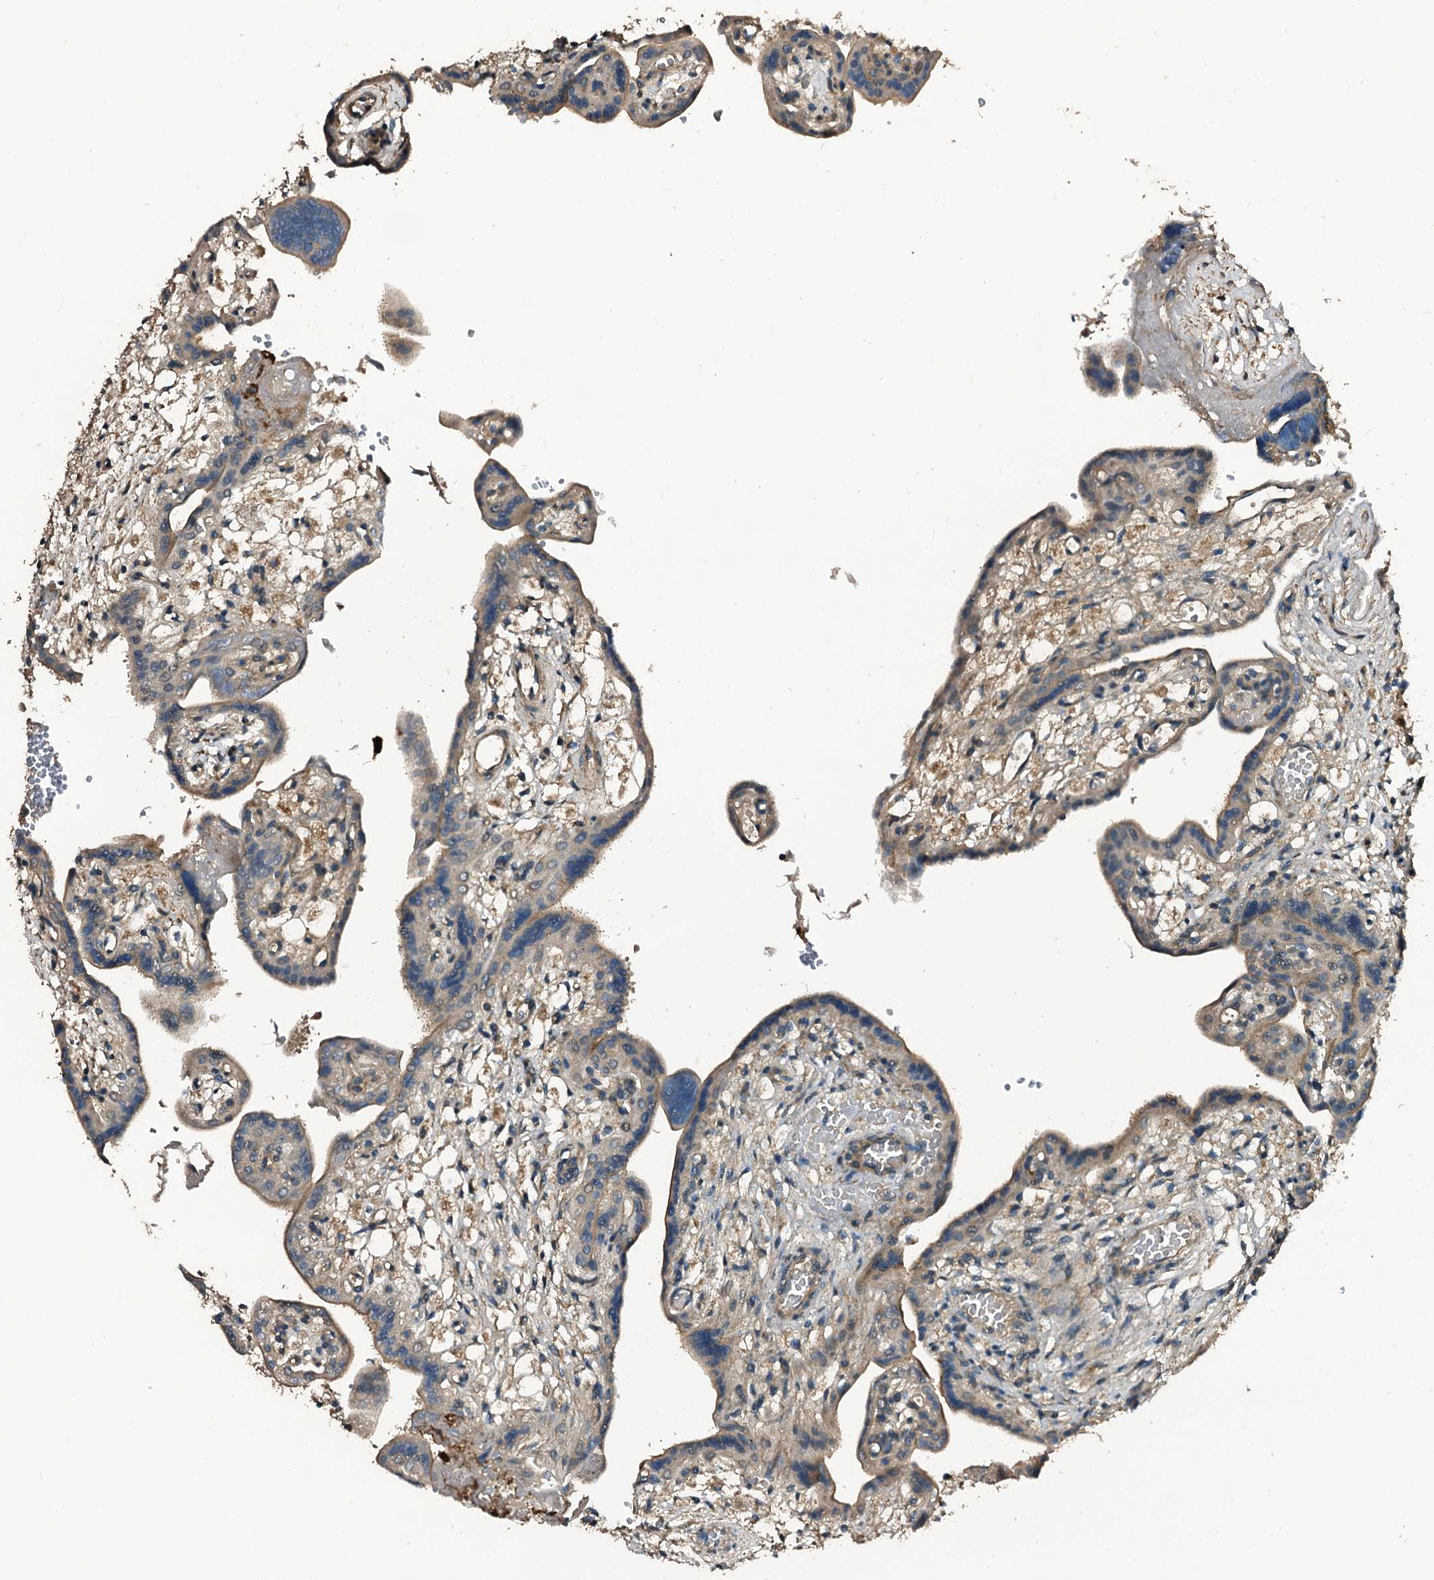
{"staining": {"intensity": "weak", "quantity": ">75%", "location": "cytoplasmic/membranous"}, "tissue": "placenta", "cell_type": "Trophoblastic cells", "image_type": "normal", "snomed": [{"axis": "morphology", "description": "Normal tissue, NOS"}, {"axis": "topography", "description": "Placenta"}], "caption": "IHC histopathology image of normal placenta: placenta stained using immunohistochemistry reveals low levels of weak protein expression localized specifically in the cytoplasmic/membranous of trophoblastic cells, appearing as a cytoplasmic/membranous brown color.", "gene": "TPGS2", "patient": {"sex": "female", "age": 37}}